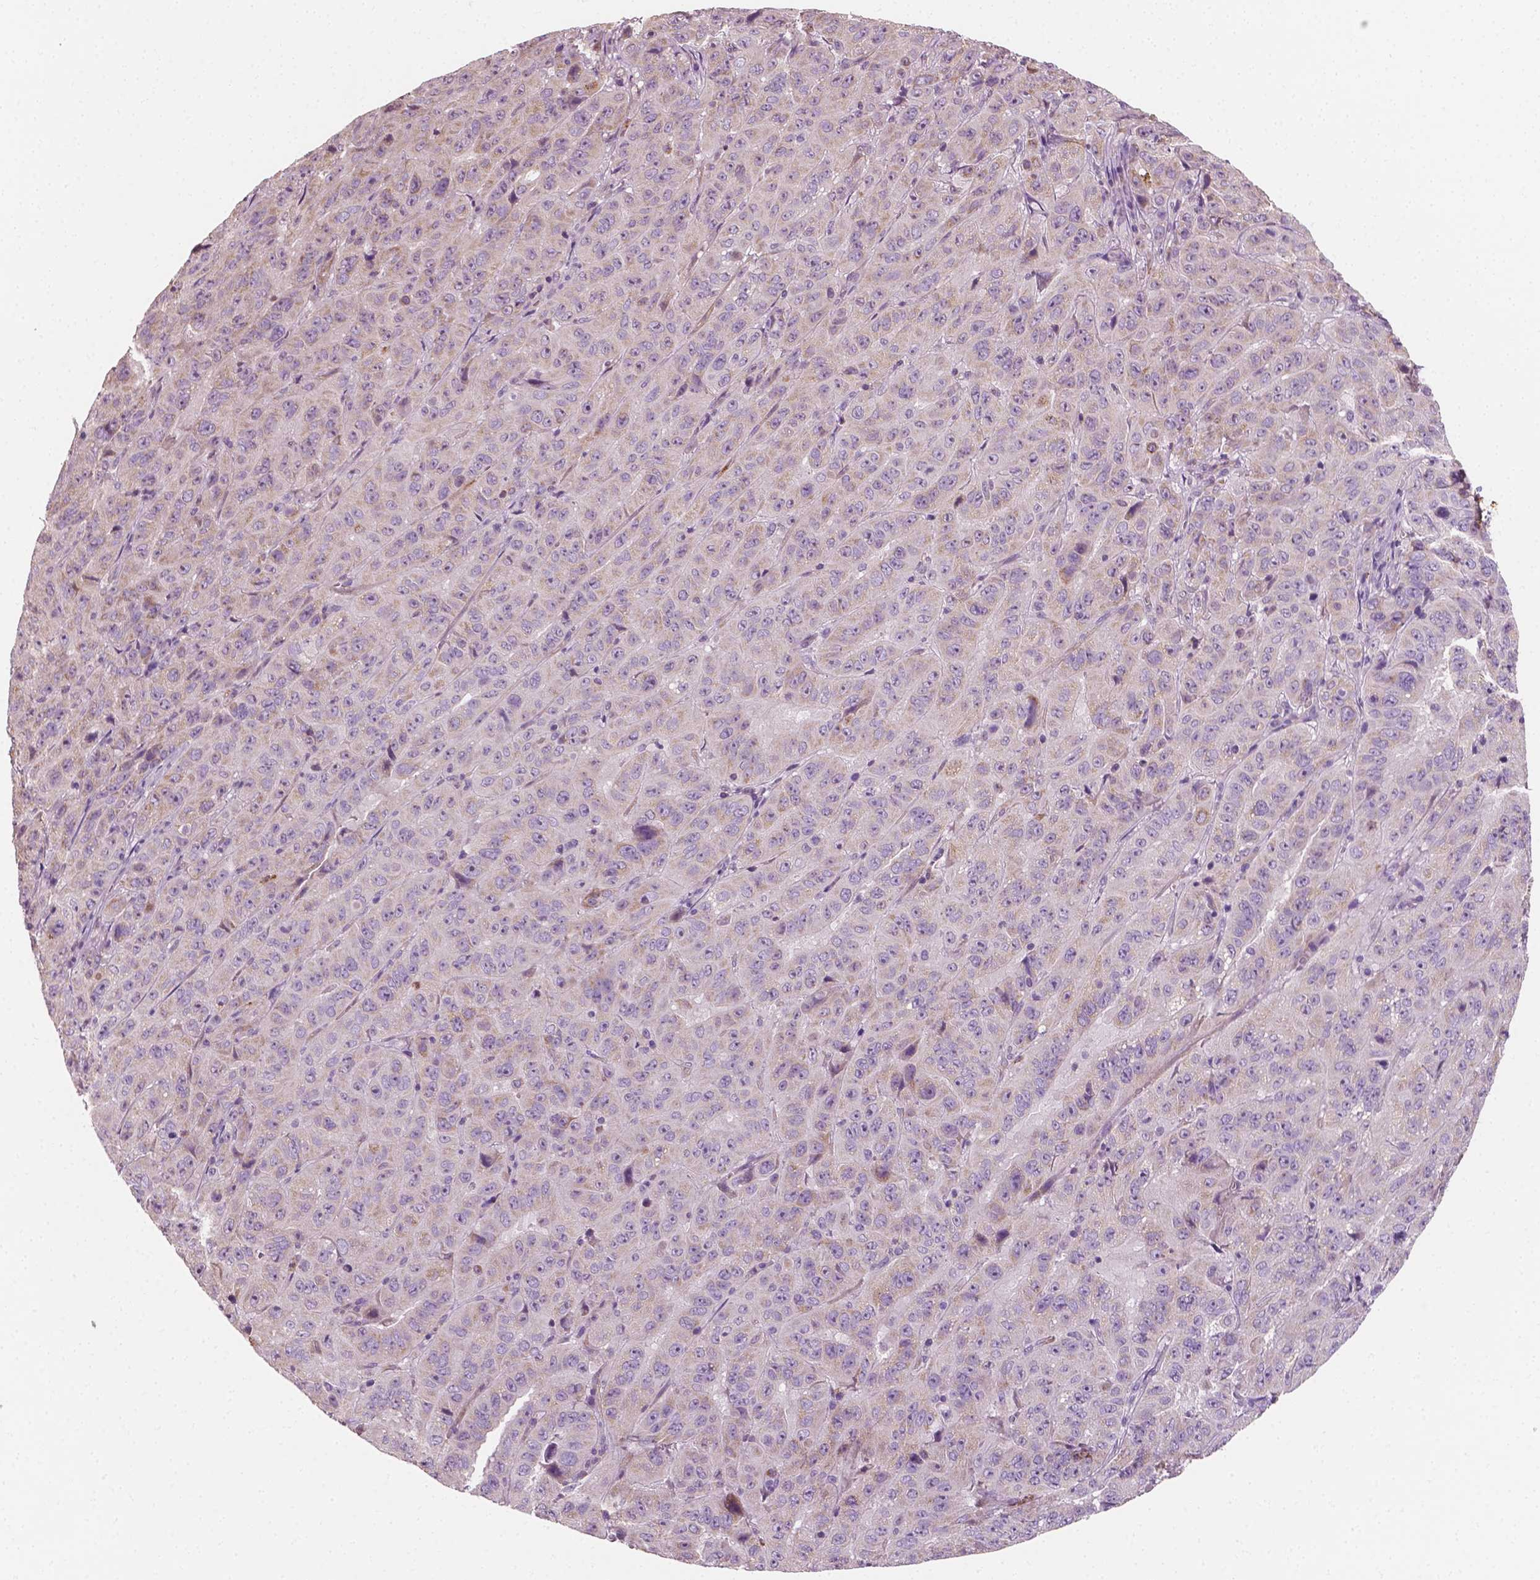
{"staining": {"intensity": "negative", "quantity": "none", "location": "none"}, "tissue": "pancreatic cancer", "cell_type": "Tumor cells", "image_type": "cancer", "snomed": [{"axis": "morphology", "description": "Adenocarcinoma, NOS"}, {"axis": "topography", "description": "Pancreas"}], "caption": "IHC histopathology image of neoplastic tissue: human pancreatic cancer stained with DAB exhibits no significant protein expression in tumor cells.", "gene": "PTX3", "patient": {"sex": "male", "age": 63}}